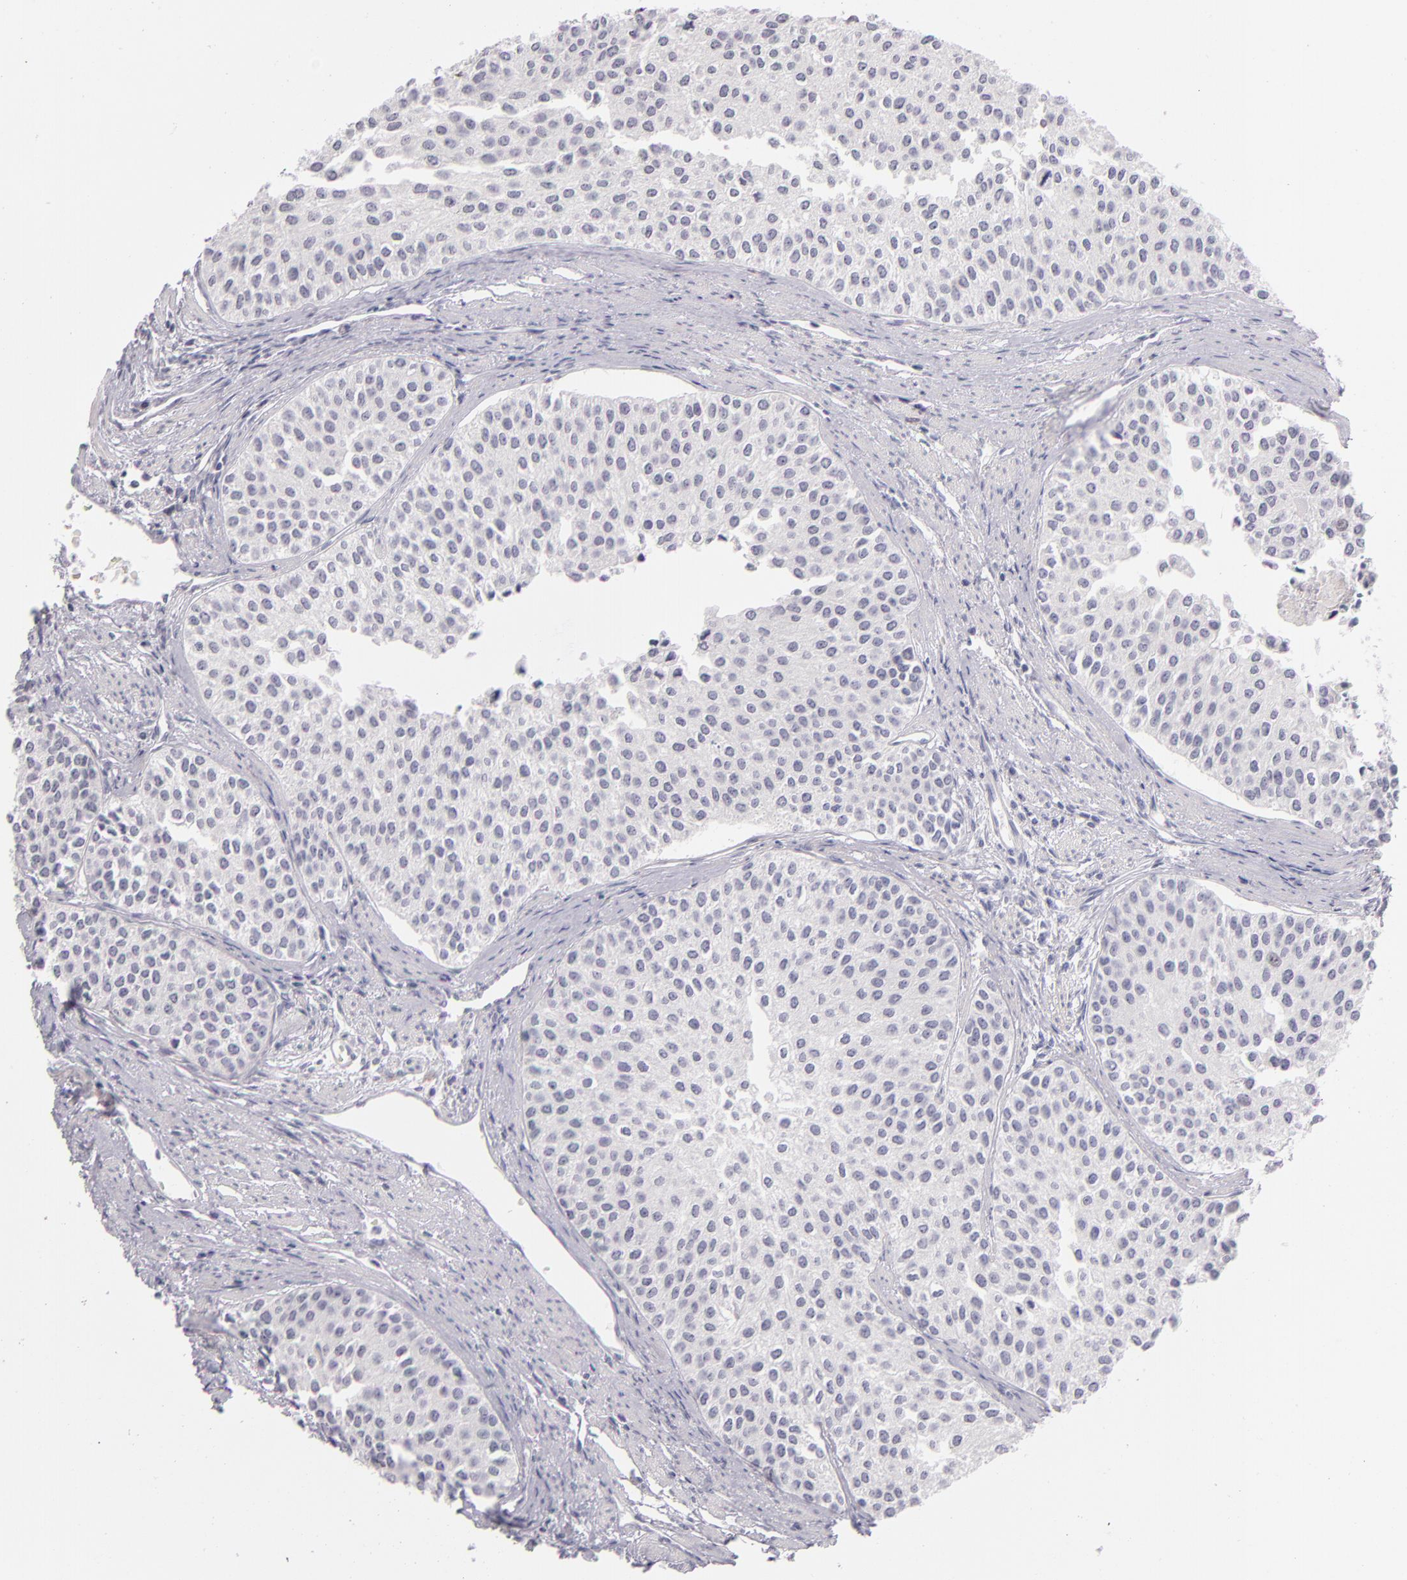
{"staining": {"intensity": "negative", "quantity": "none", "location": "none"}, "tissue": "urothelial cancer", "cell_type": "Tumor cells", "image_type": "cancer", "snomed": [{"axis": "morphology", "description": "Urothelial carcinoma, Low grade"}, {"axis": "topography", "description": "Urinary bladder"}], "caption": "Protein analysis of urothelial cancer reveals no significant expression in tumor cells.", "gene": "CD40", "patient": {"sex": "female", "age": 73}}